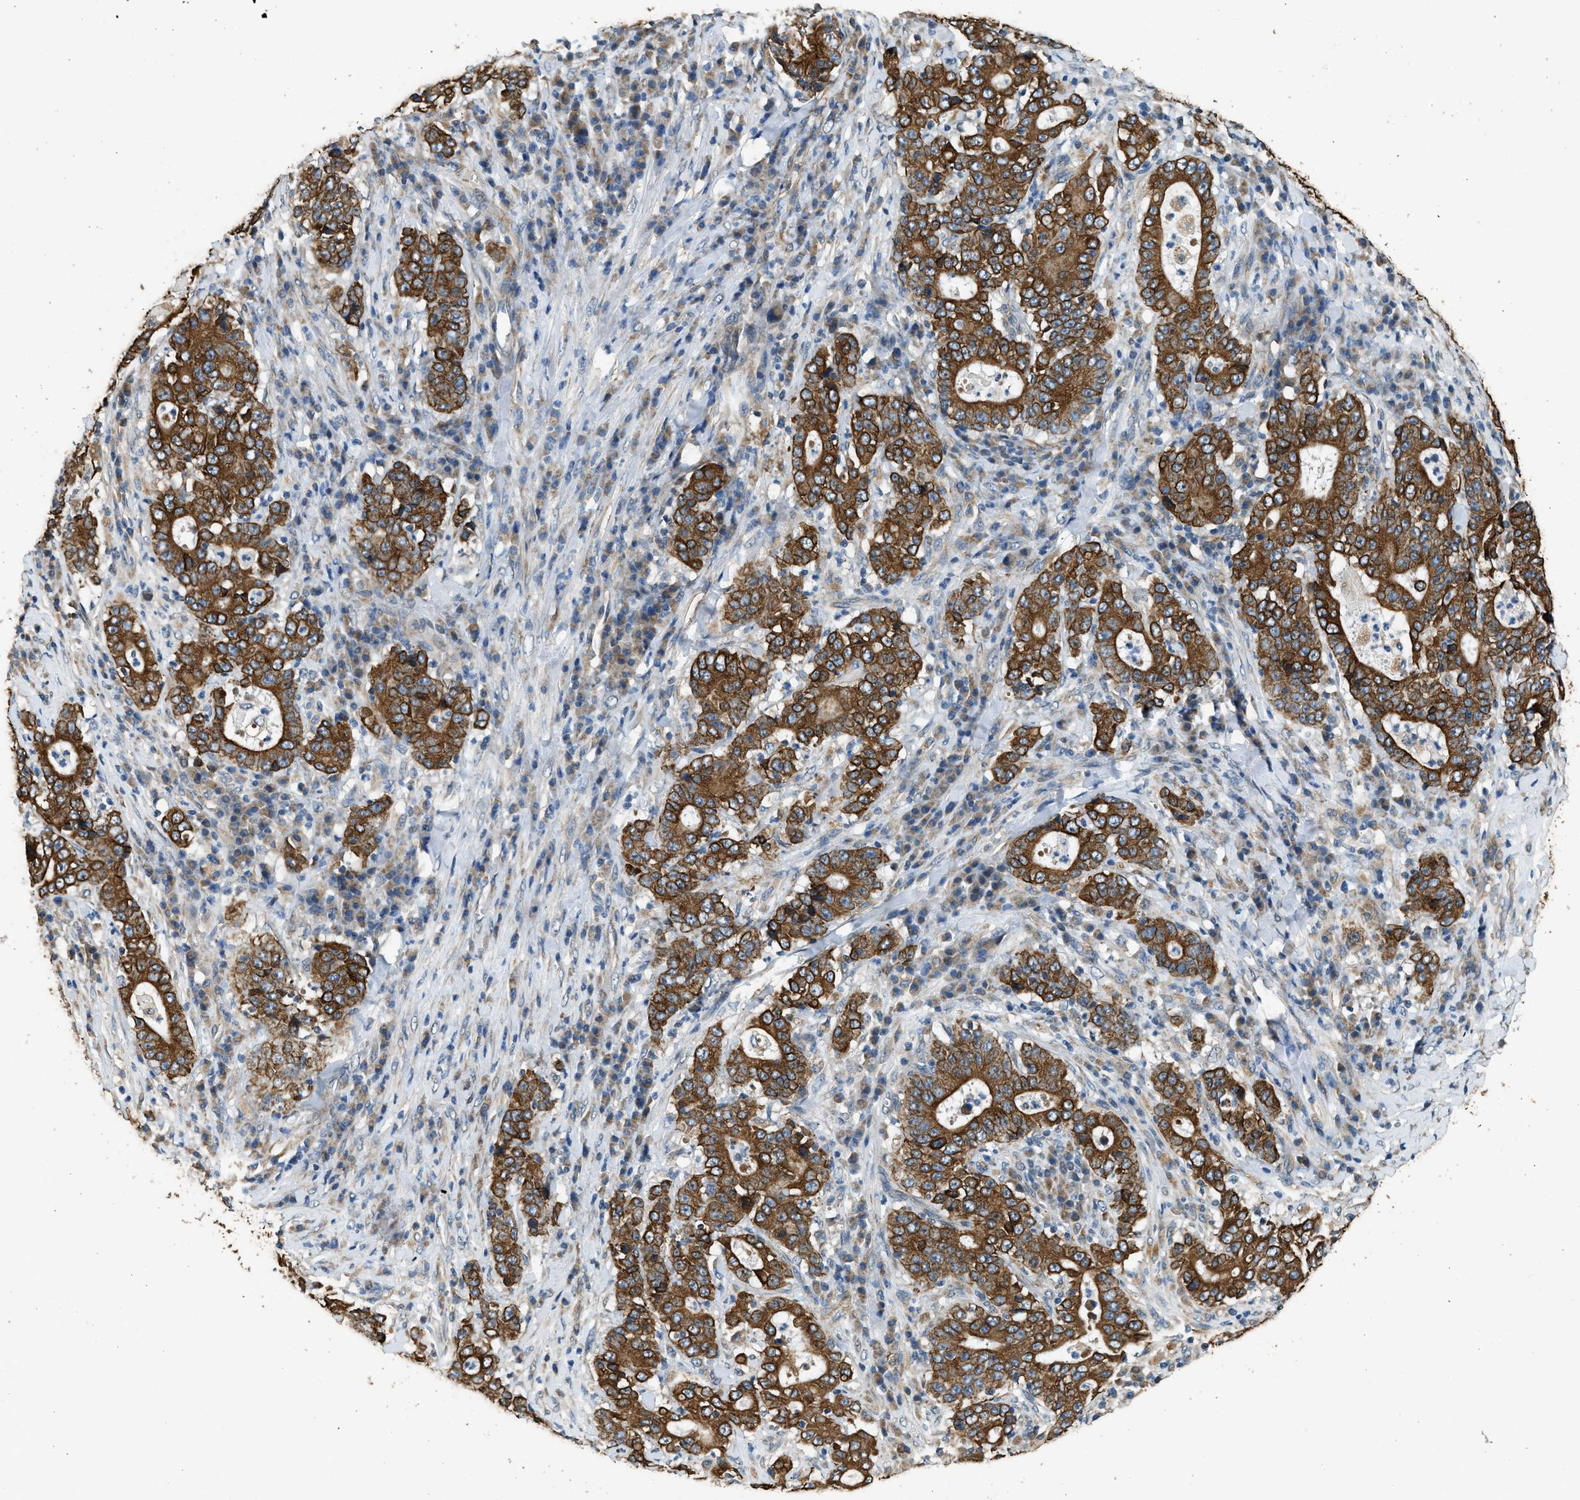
{"staining": {"intensity": "strong", "quantity": ">75%", "location": "cytoplasmic/membranous"}, "tissue": "stomach cancer", "cell_type": "Tumor cells", "image_type": "cancer", "snomed": [{"axis": "morphology", "description": "Normal tissue, NOS"}, {"axis": "morphology", "description": "Adenocarcinoma, NOS"}, {"axis": "topography", "description": "Stomach, upper"}, {"axis": "topography", "description": "Stomach"}], "caption": "Stomach cancer (adenocarcinoma) stained with DAB (3,3'-diaminobenzidine) immunohistochemistry (IHC) demonstrates high levels of strong cytoplasmic/membranous staining in approximately >75% of tumor cells.", "gene": "PCLO", "patient": {"sex": "male", "age": 59}}